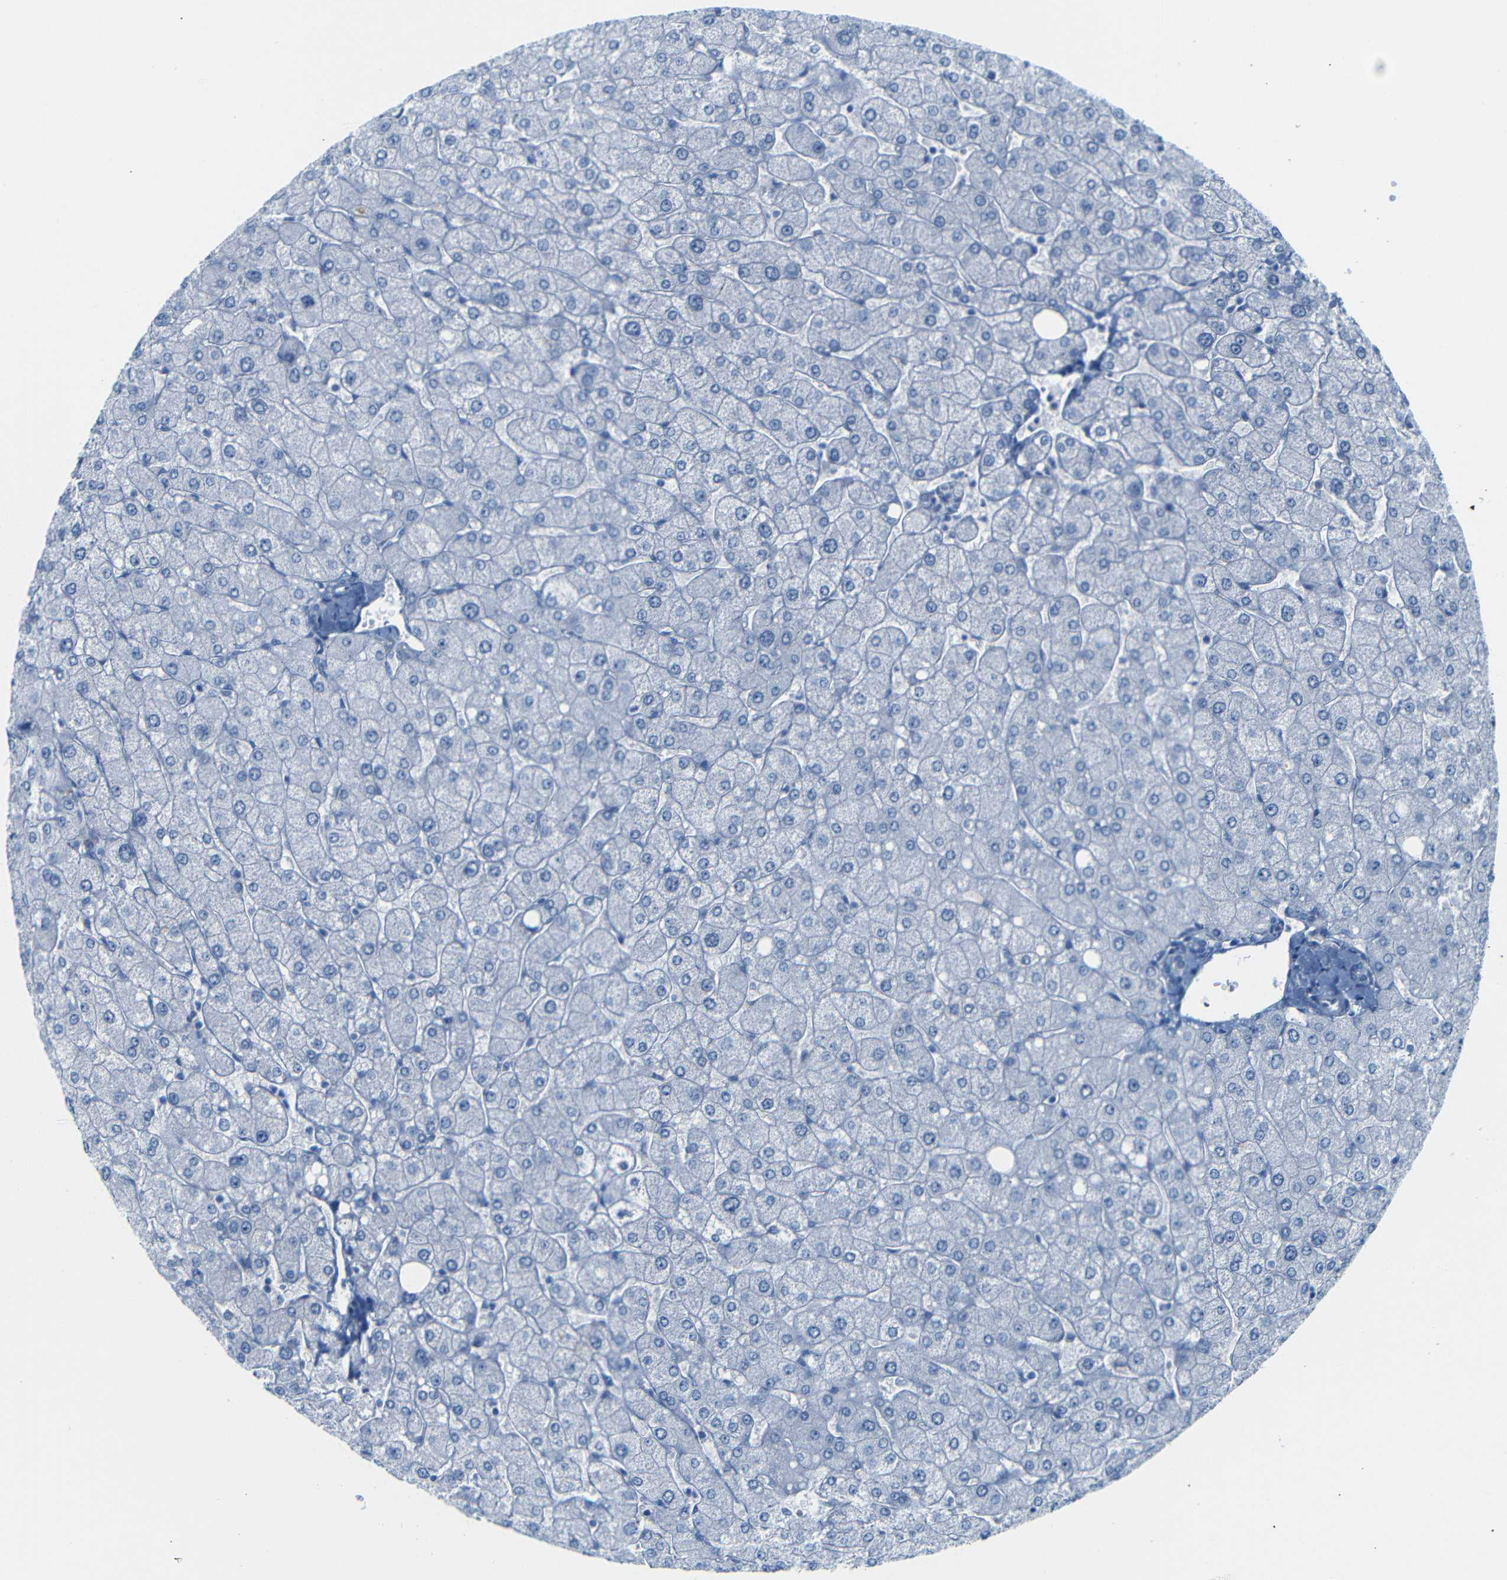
{"staining": {"intensity": "negative", "quantity": "none", "location": "none"}, "tissue": "liver", "cell_type": "Cholangiocytes", "image_type": "normal", "snomed": [{"axis": "morphology", "description": "Normal tissue, NOS"}, {"axis": "topography", "description": "Liver"}], "caption": "IHC of normal liver reveals no expression in cholangiocytes.", "gene": "FCRL1", "patient": {"sex": "male", "age": 55}}